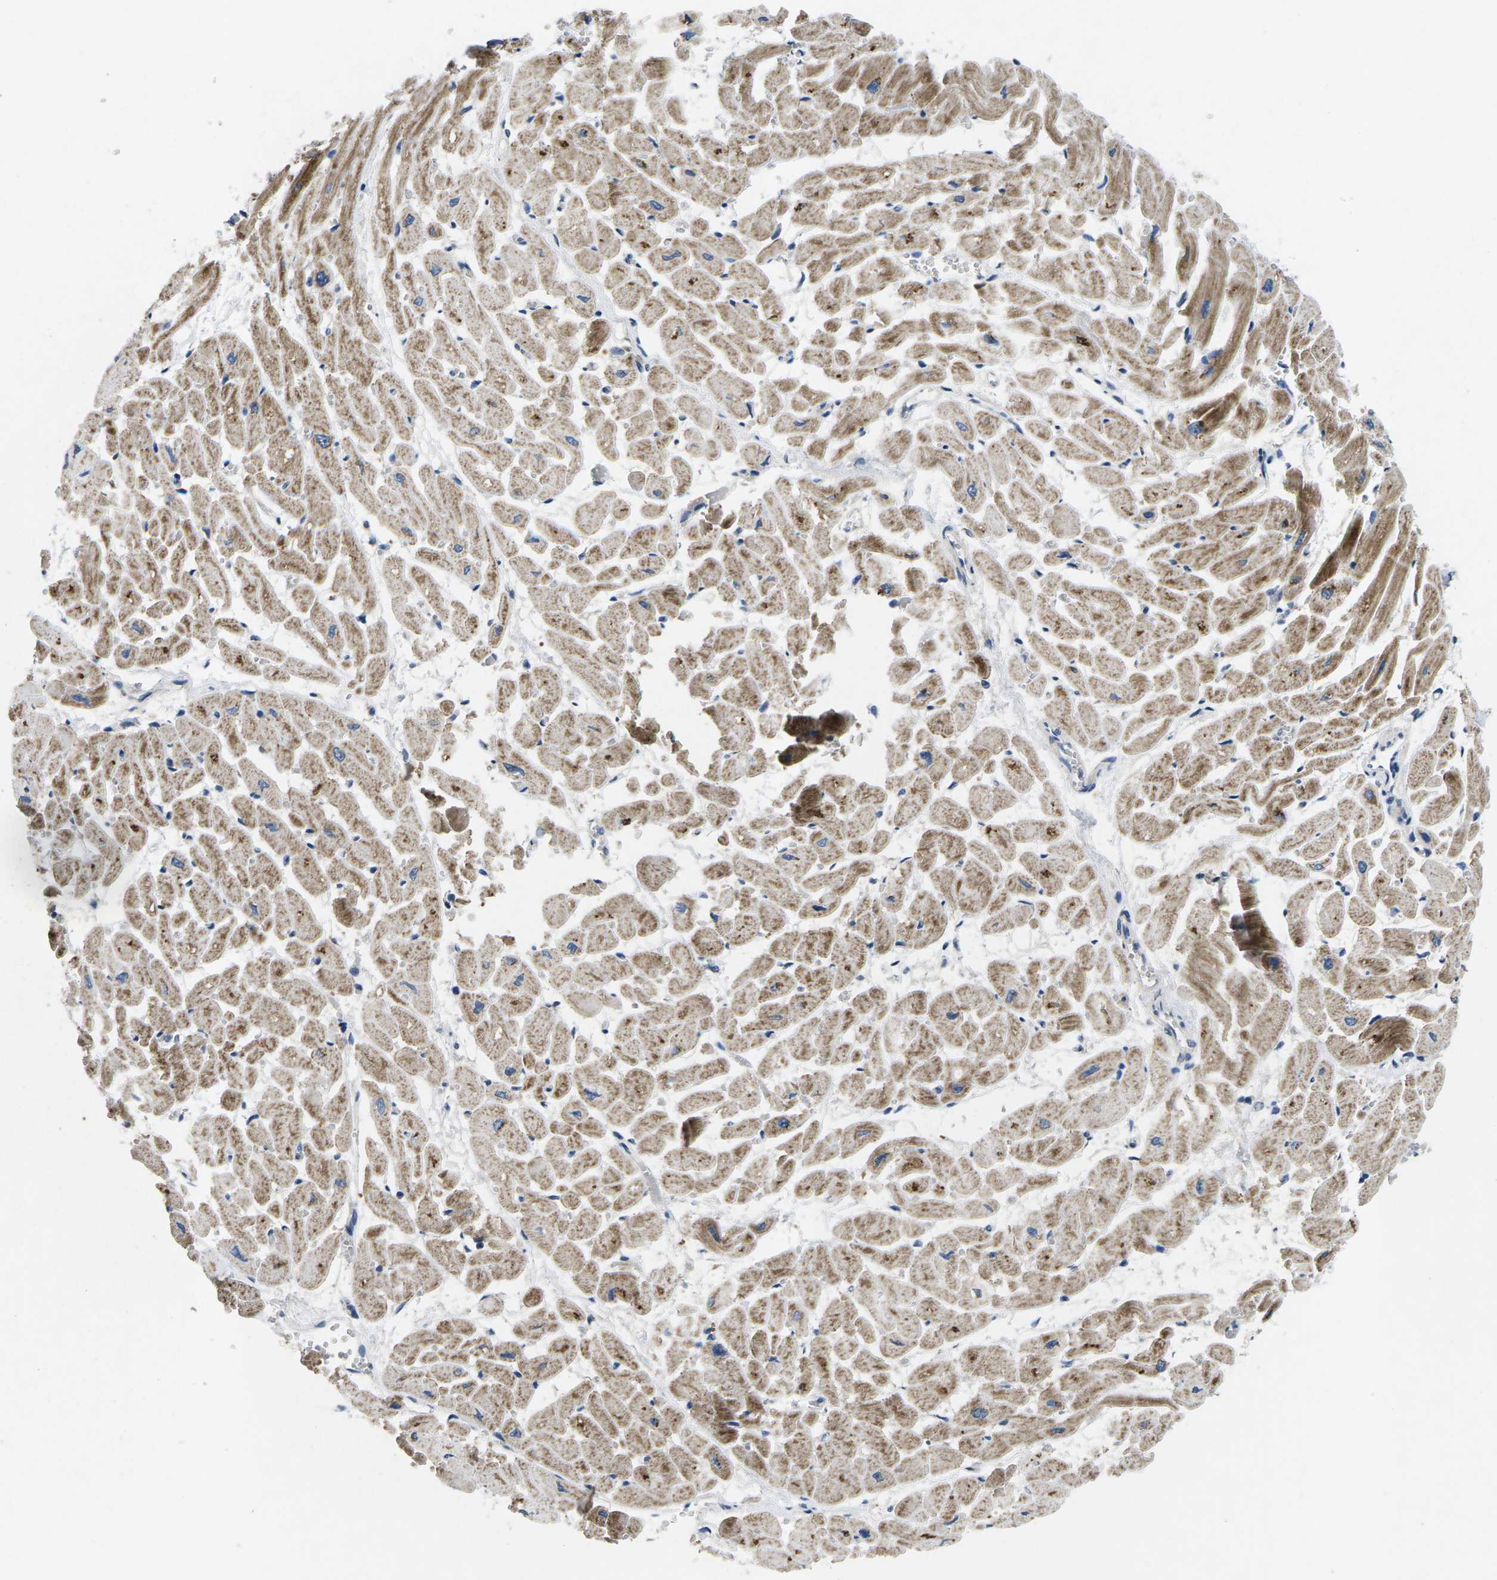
{"staining": {"intensity": "moderate", "quantity": ">75%", "location": "cytoplasmic/membranous"}, "tissue": "heart muscle", "cell_type": "Cardiomyocytes", "image_type": "normal", "snomed": [{"axis": "morphology", "description": "Normal tissue, NOS"}, {"axis": "topography", "description": "Heart"}], "caption": "This histopathology image exhibits benign heart muscle stained with immunohistochemistry to label a protein in brown. The cytoplasmic/membranous of cardiomyocytes show moderate positivity for the protein. Nuclei are counter-stained blue.", "gene": "ERGIC3", "patient": {"sex": "male", "age": 45}}